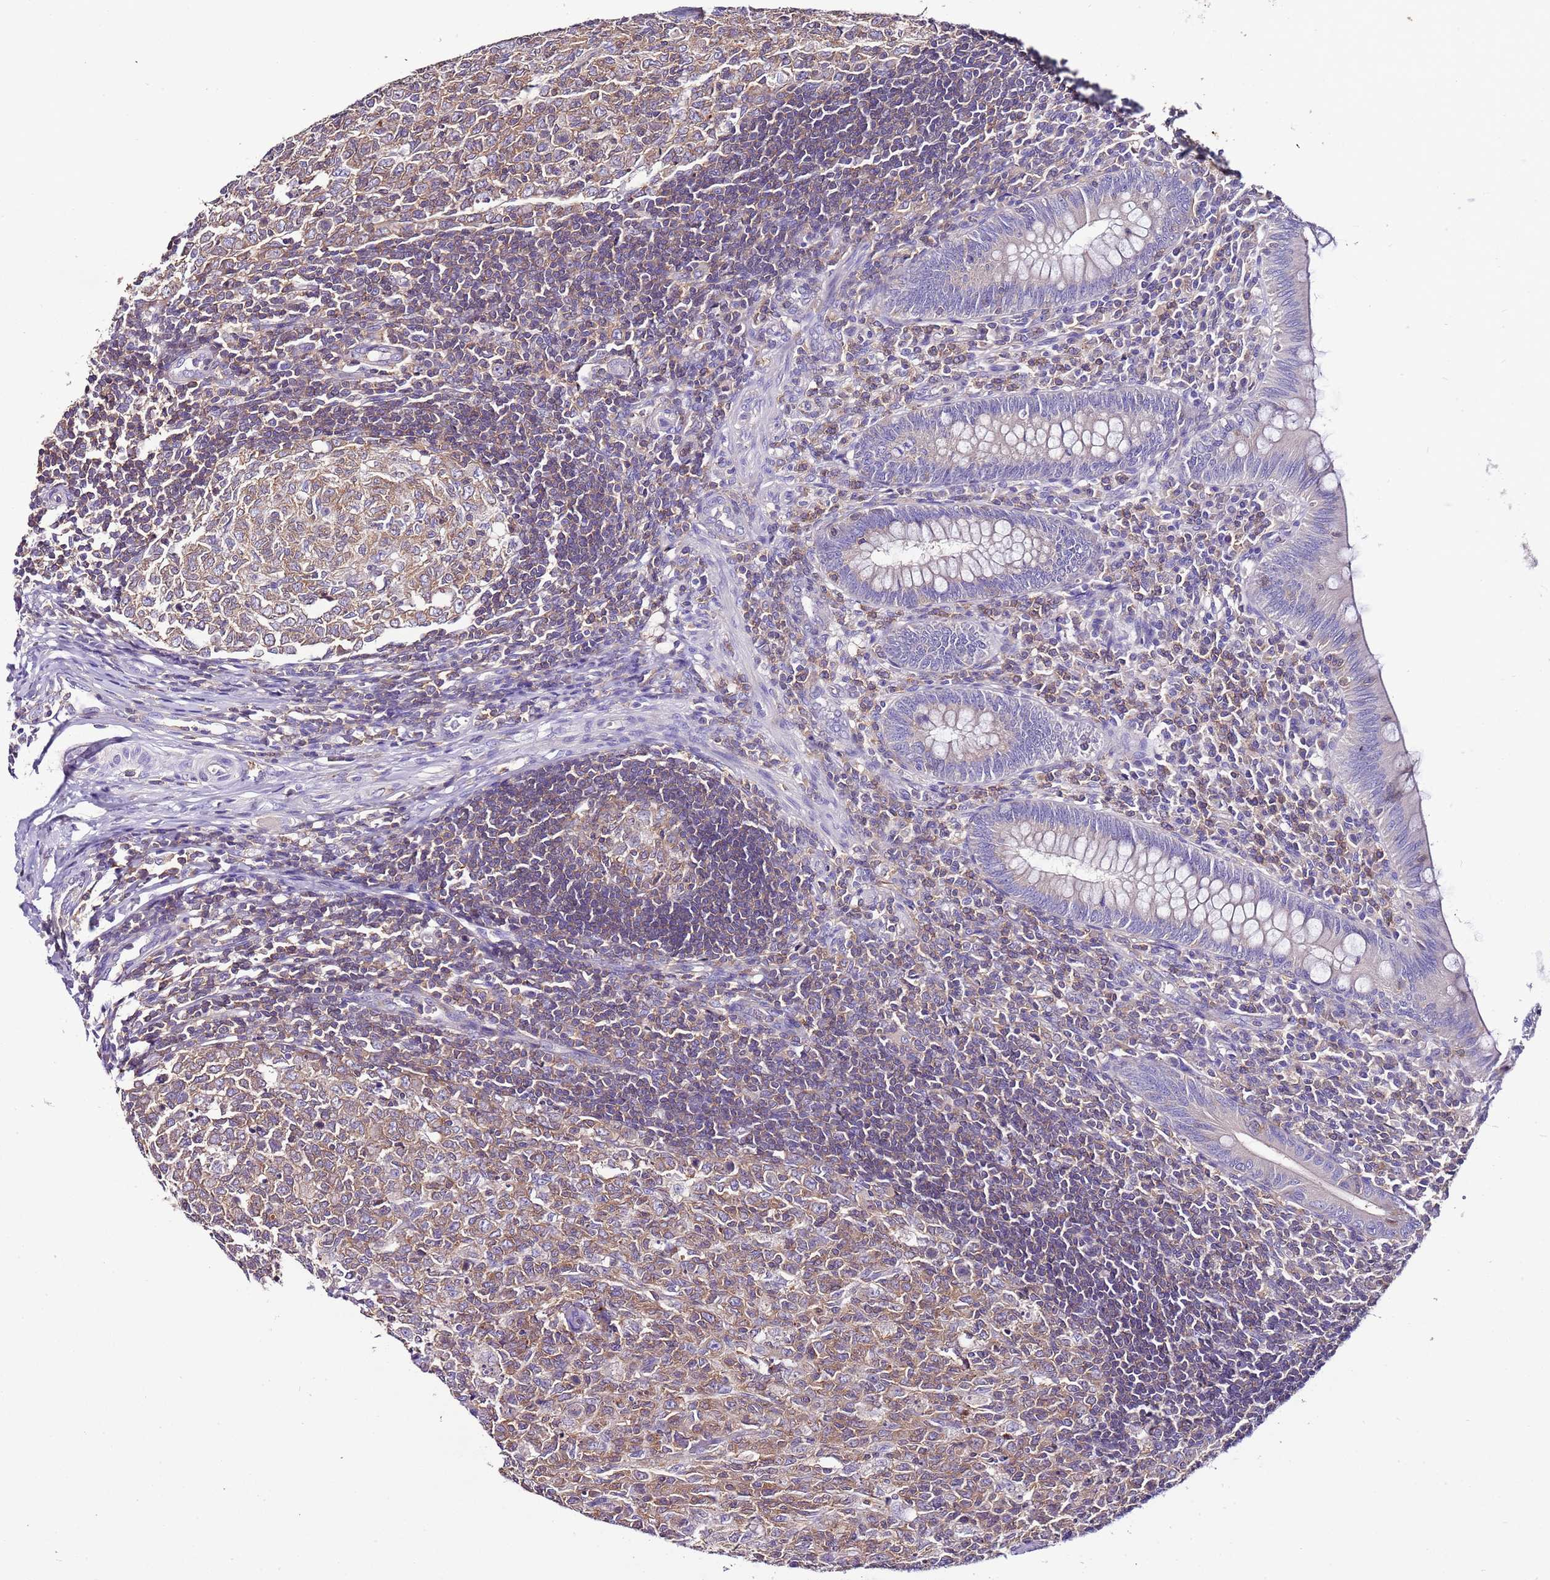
{"staining": {"intensity": "weak", "quantity": "<25%", "location": "cytoplasmic/membranous"}, "tissue": "appendix", "cell_type": "Glandular cells", "image_type": "normal", "snomed": [{"axis": "morphology", "description": "Normal tissue, NOS"}, {"axis": "topography", "description": "Appendix"}], "caption": "Immunohistochemistry (IHC) image of unremarkable appendix: appendix stained with DAB (3,3'-diaminobenzidine) displays no significant protein positivity in glandular cells. (Immunohistochemistry, brightfield microscopy, high magnification).", "gene": "IGIP", "patient": {"sex": "male", "age": 14}}